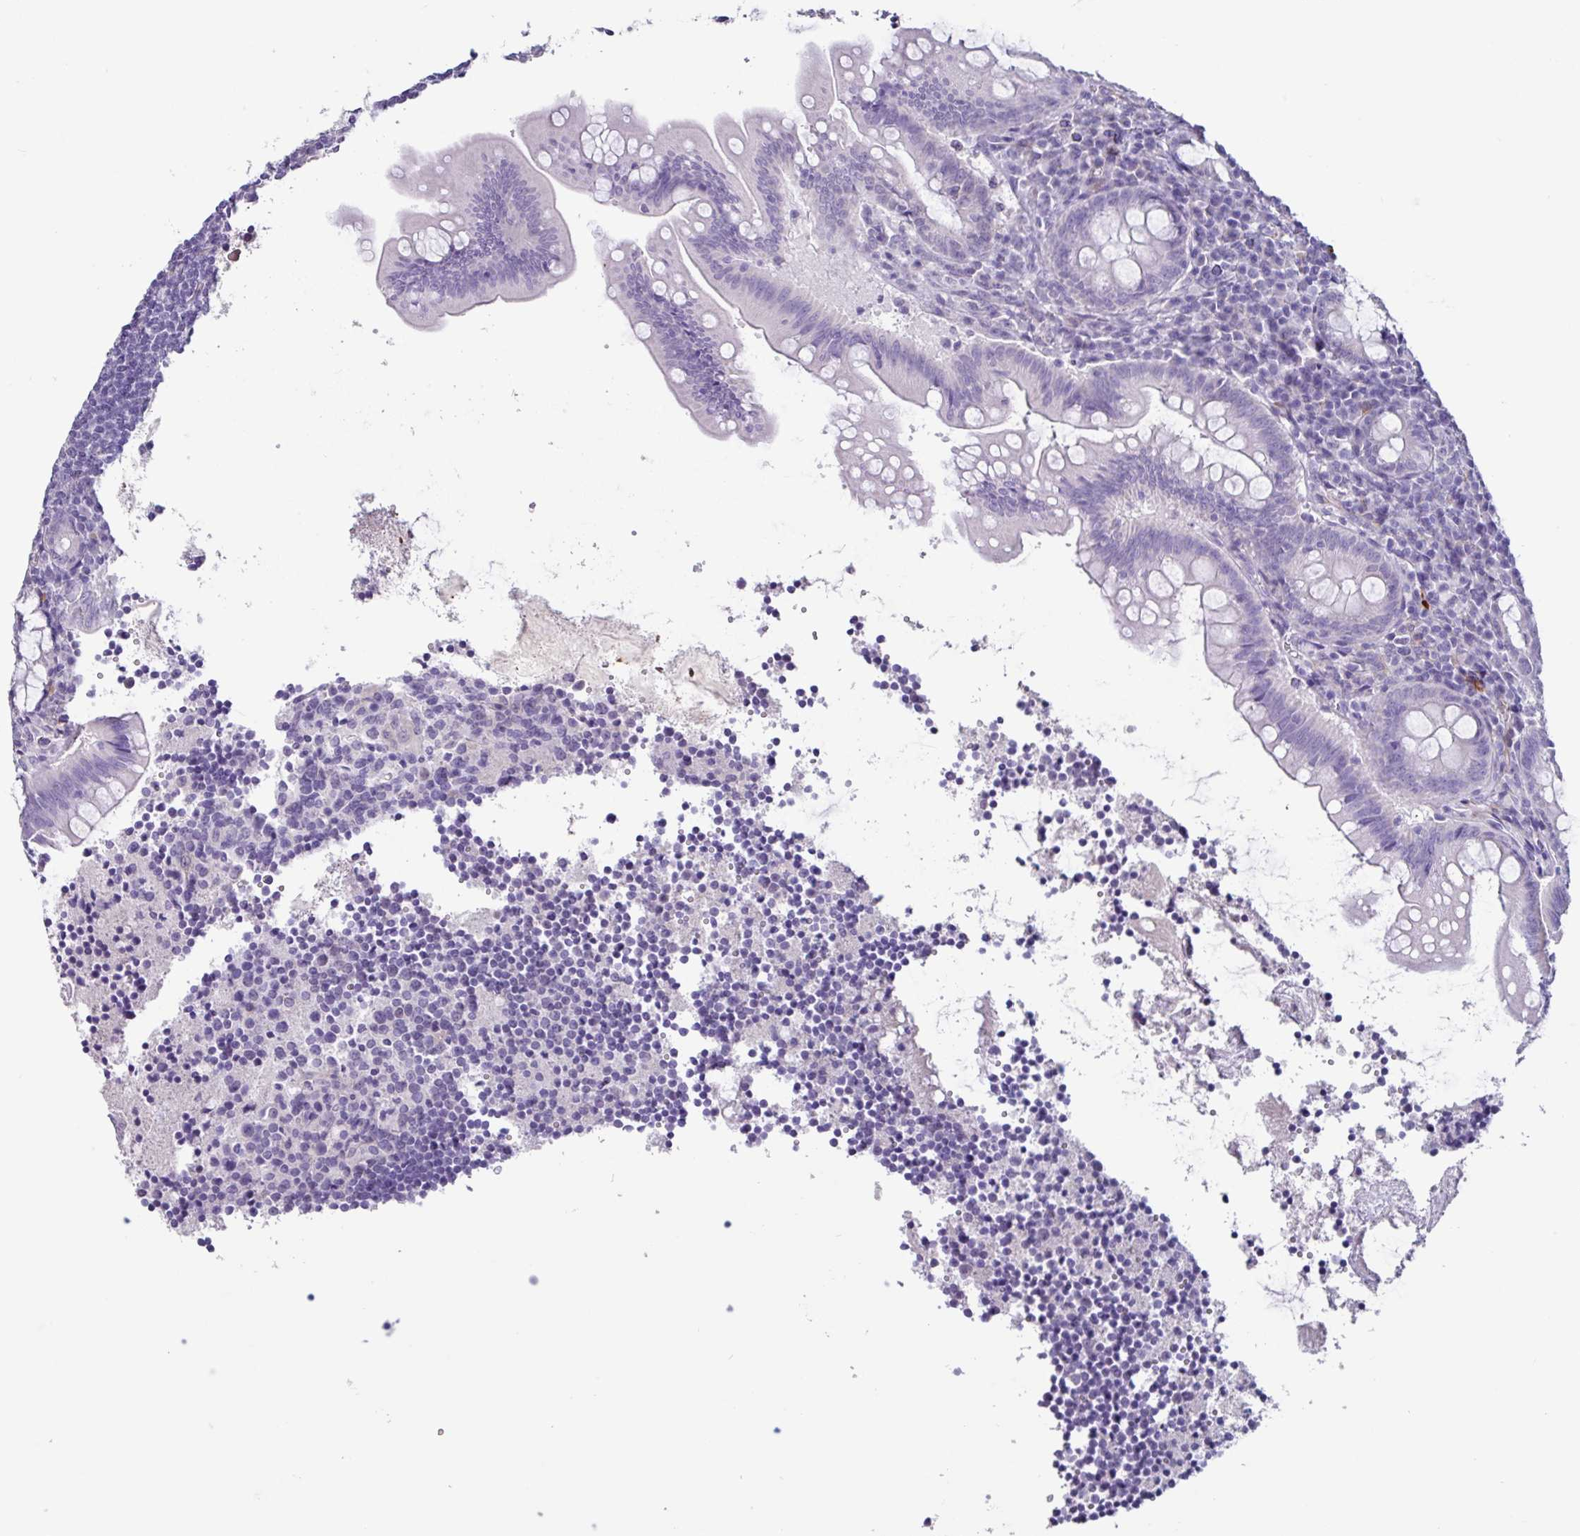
{"staining": {"intensity": "negative", "quantity": "none", "location": "none"}, "tissue": "appendix", "cell_type": "Glandular cells", "image_type": "normal", "snomed": [{"axis": "morphology", "description": "Normal tissue, NOS"}, {"axis": "topography", "description": "Appendix"}], "caption": "High power microscopy image of an immunohistochemistry micrograph of normal appendix, revealing no significant expression in glandular cells. (Brightfield microscopy of DAB immunohistochemistry (IHC) at high magnification).", "gene": "OTX1", "patient": {"sex": "female", "age": 33}}